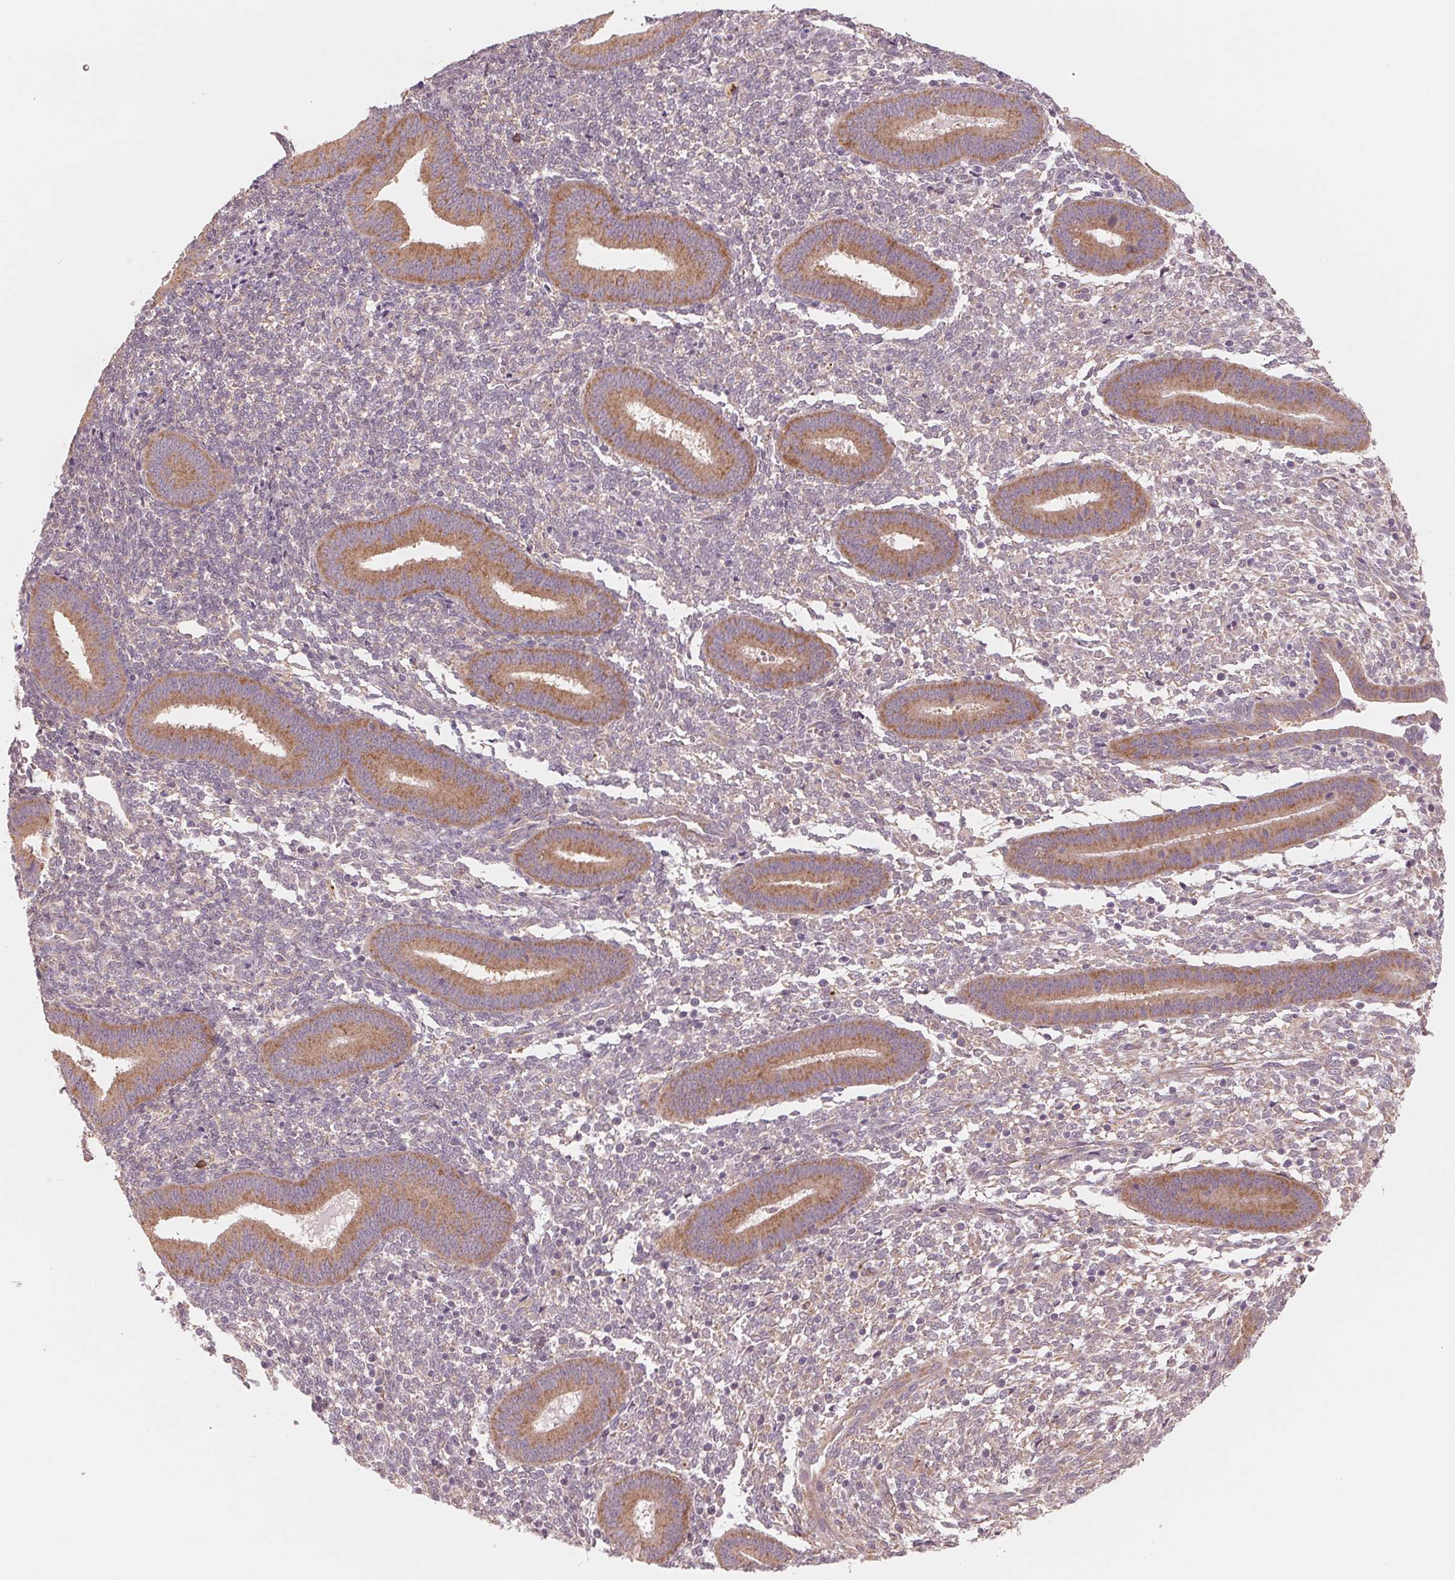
{"staining": {"intensity": "weak", "quantity": "25%-75%", "location": "cytoplasmic/membranous"}, "tissue": "endometrium", "cell_type": "Cells in endometrial stroma", "image_type": "normal", "snomed": [{"axis": "morphology", "description": "Normal tissue, NOS"}, {"axis": "topography", "description": "Endometrium"}], "caption": "Protein expression analysis of normal endometrium demonstrates weak cytoplasmic/membranous staining in about 25%-75% of cells in endometrial stroma. (DAB (3,3'-diaminobenzidine) = brown stain, brightfield microscopy at high magnification).", "gene": "GIGYF2", "patient": {"sex": "female", "age": 25}}